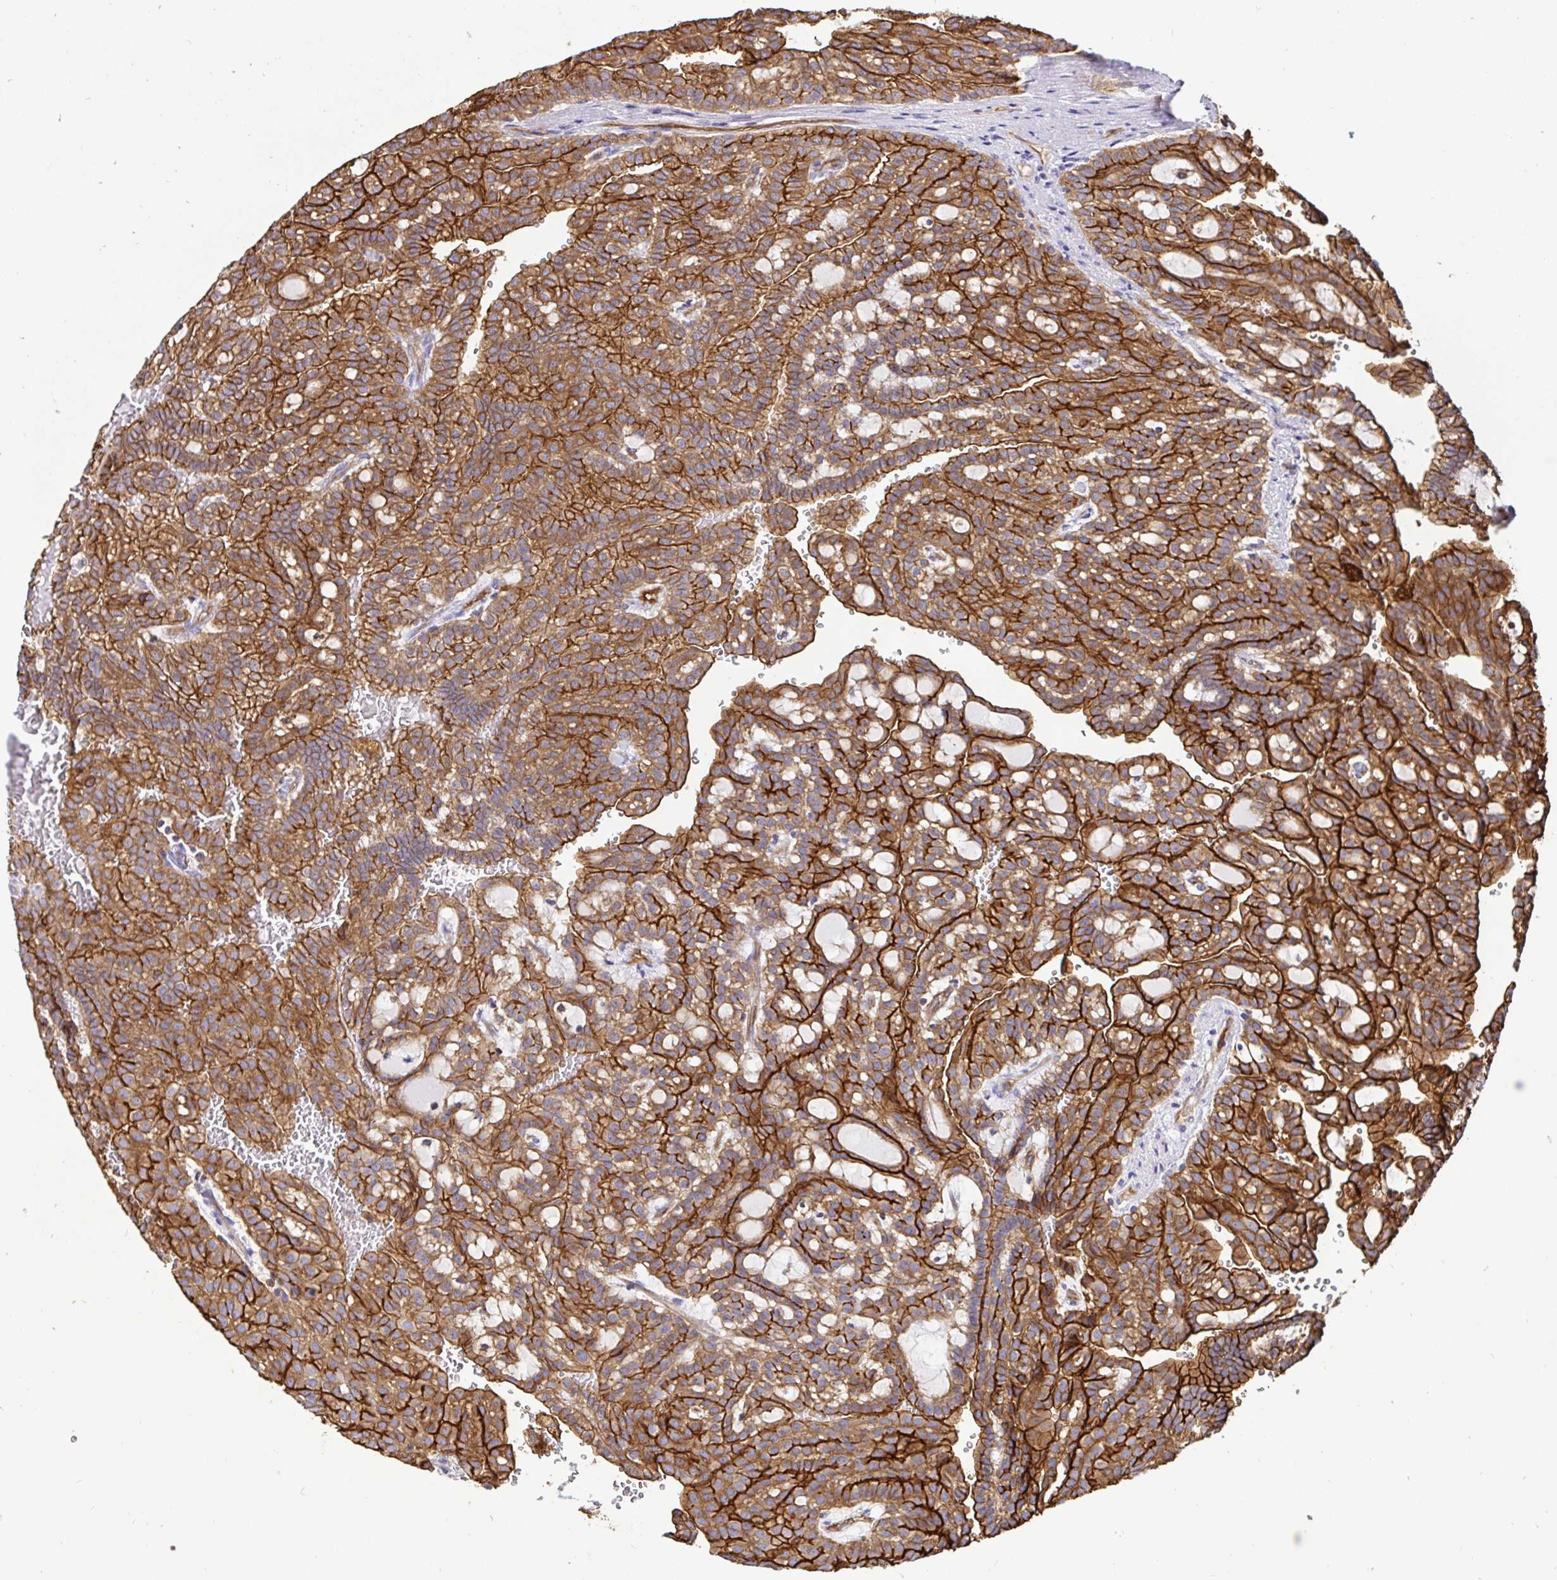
{"staining": {"intensity": "strong", "quantity": ">75%", "location": "cytoplasmic/membranous"}, "tissue": "renal cancer", "cell_type": "Tumor cells", "image_type": "cancer", "snomed": [{"axis": "morphology", "description": "Adenocarcinoma, NOS"}, {"axis": "topography", "description": "Kidney"}], "caption": "This photomicrograph displays IHC staining of human renal adenocarcinoma, with high strong cytoplasmic/membranous positivity in approximately >75% of tumor cells.", "gene": "ANXA2", "patient": {"sex": "male", "age": 63}}